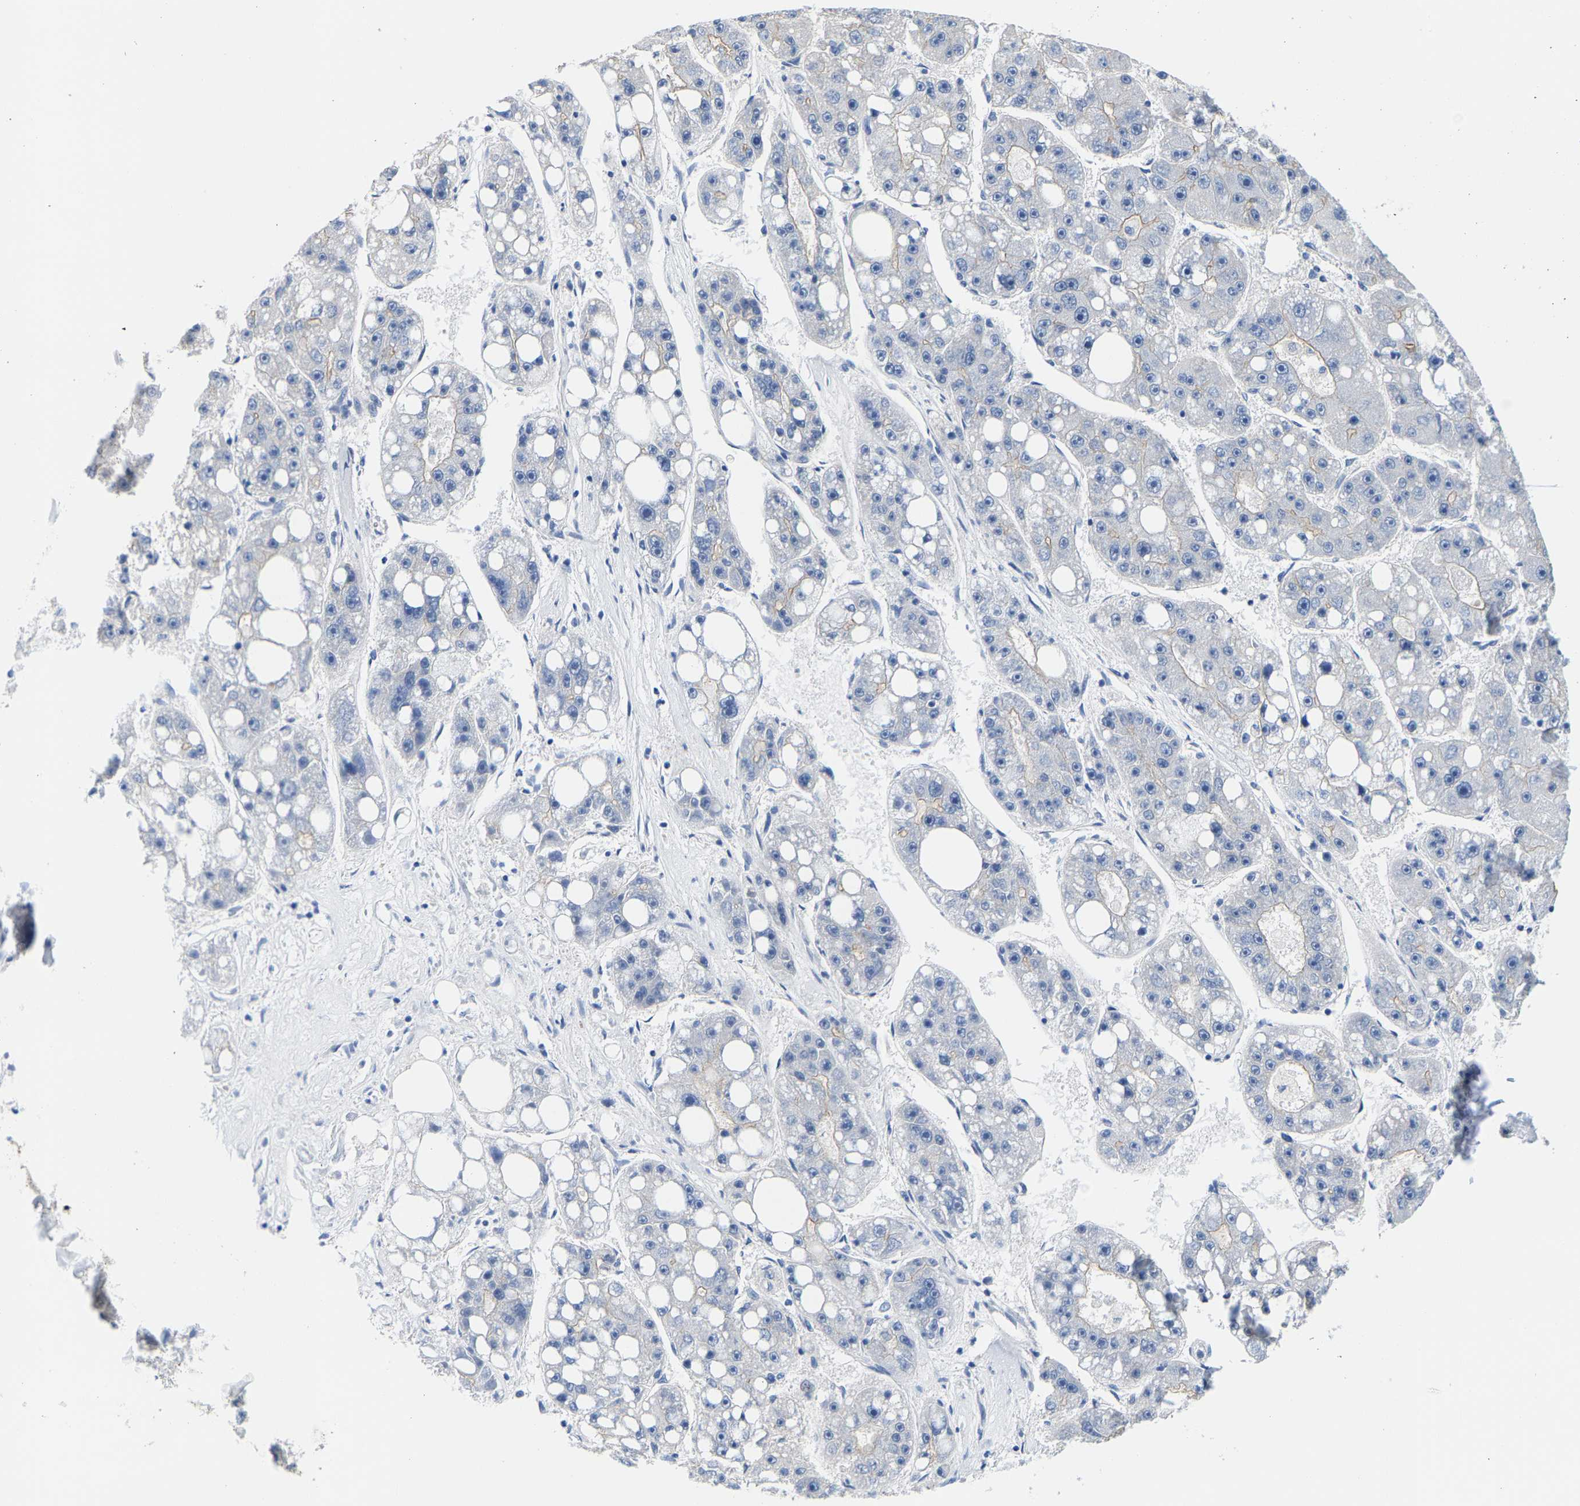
{"staining": {"intensity": "negative", "quantity": "none", "location": "none"}, "tissue": "liver cancer", "cell_type": "Tumor cells", "image_type": "cancer", "snomed": [{"axis": "morphology", "description": "Carcinoma, Hepatocellular, NOS"}, {"axis": "topography", "description": "Liver"}], "caption": "The immunohistochemistry photomicrograph has no significant staining in tumor cells of liver cancer (hepatocellular carcinoma) tissue.", "gene": "DSCAM", "patient": {"sex": "female", "age": 61}}